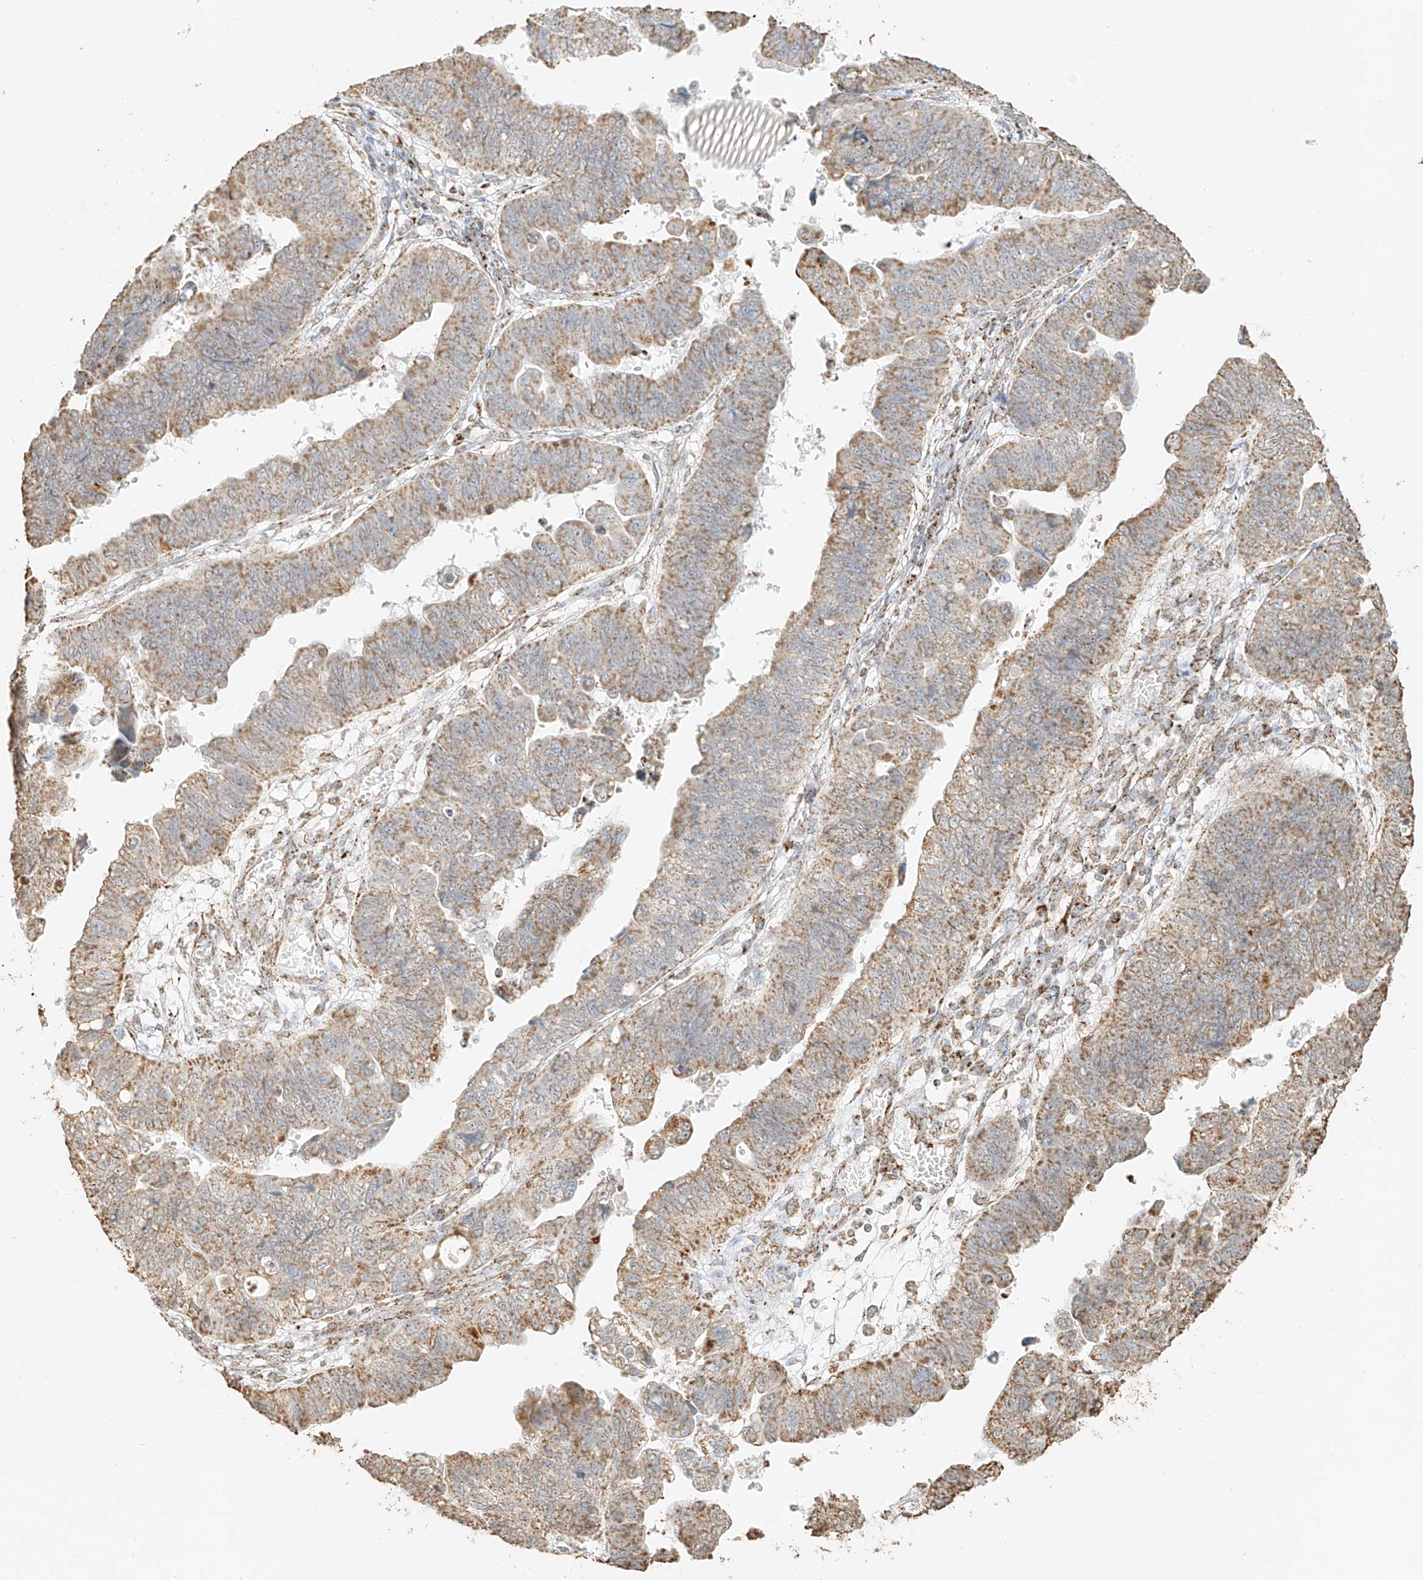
{"staining": {"intensity": "moderate", "quantity": ">75%", "location": "cytoplasmic/membranous"}, "tissue": "stomach cancer", "cell_type": "Tumor cells", "image_type": "cancer", "snomed": [{"axis": "morphology", "description": "Adenocarcinoma, NOS"}, {"axis": "topography", "description": "Stomach"}], "caption": "Moderate cytoplasmic/membranous expression for a protein is seen in about >75% of tumor cells of stomach adenocarcinoma using IHC.", "gene": "MIPEP", "patient": {"sex": "male", "age": 59}}